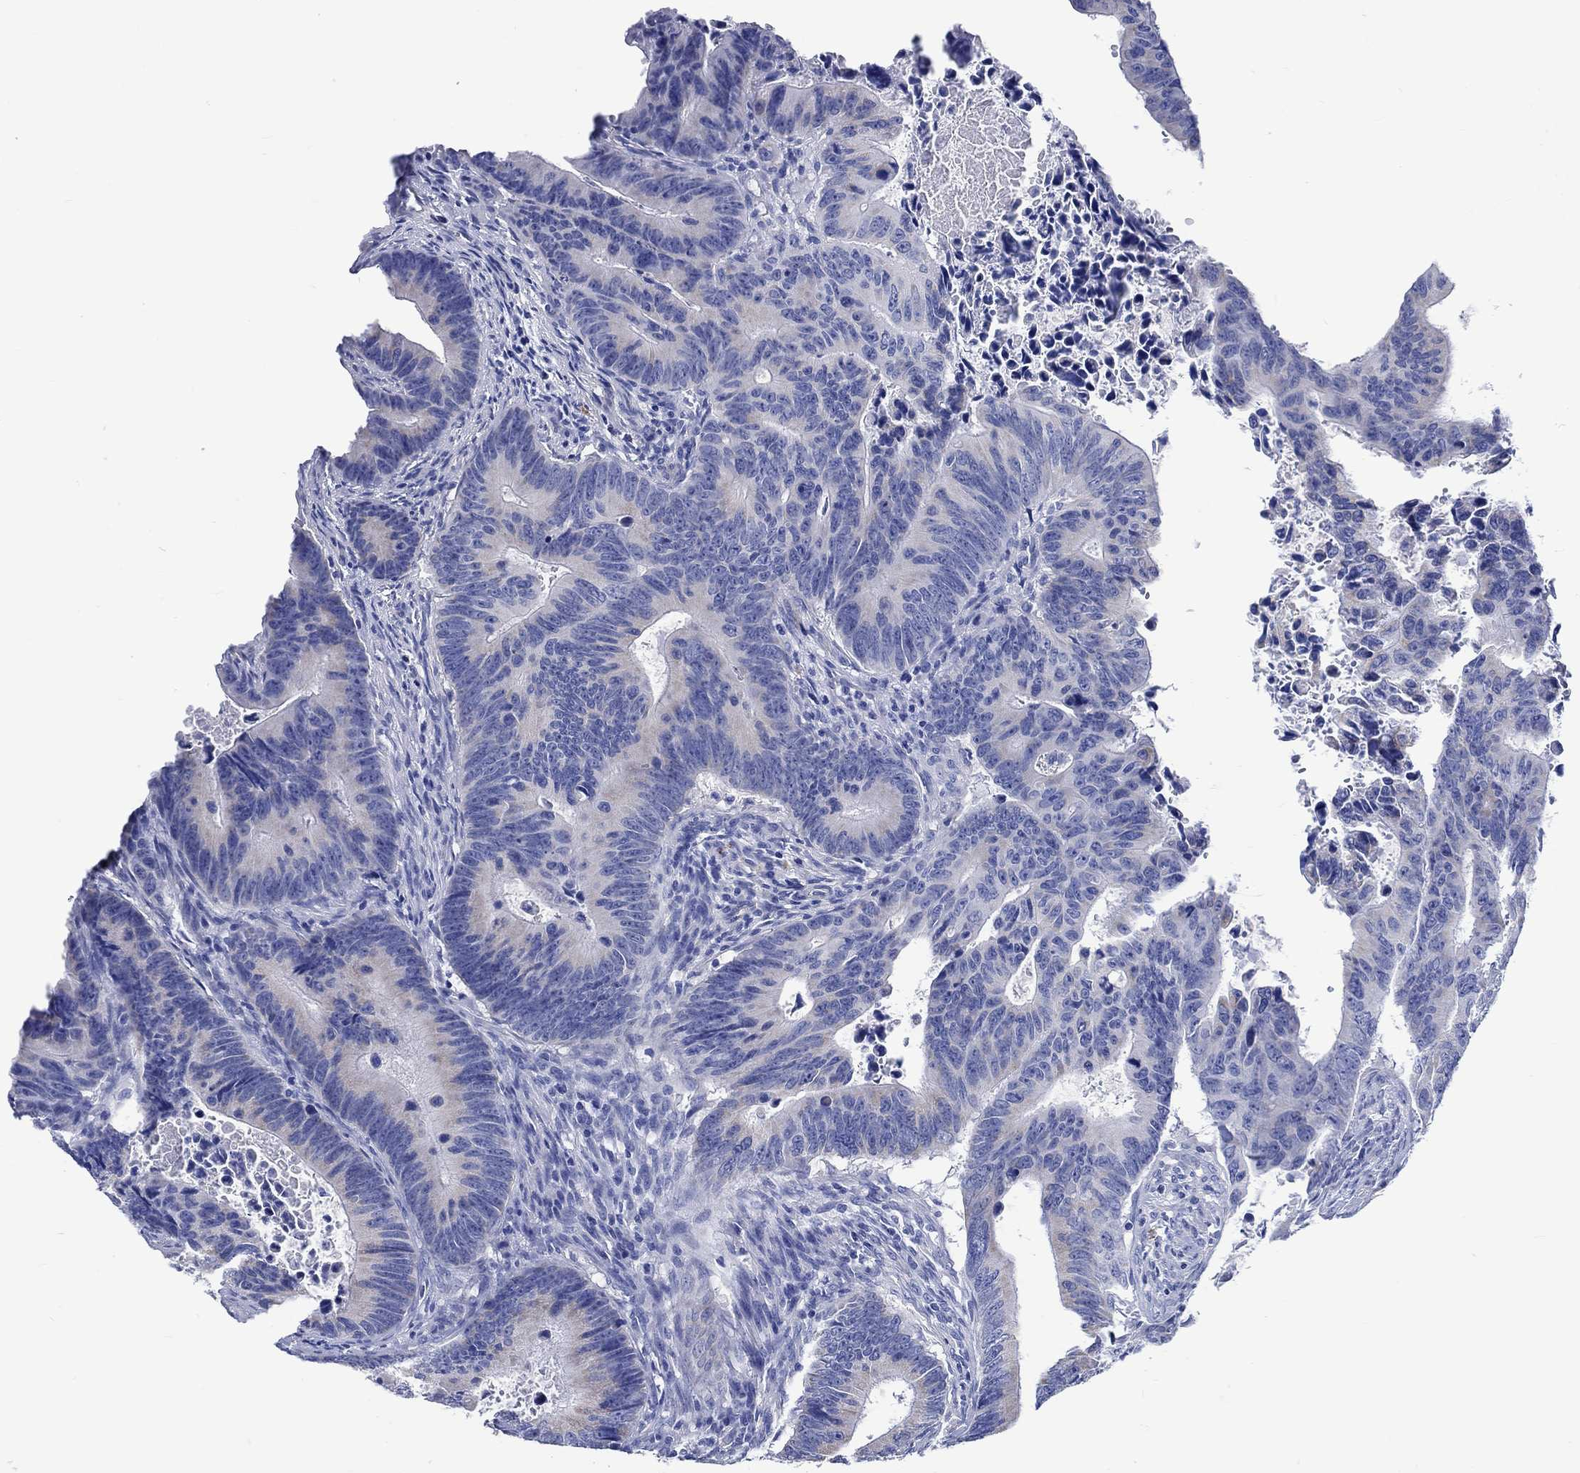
{"staining": {"intensity": "negative", "quantity": "none", "location": "none"}, "tissue": "colorectal cancer", "cell_type": "Tumor cells", "image_type": "cancer", "snomed": [{"axis": "morphology", "description": "Adenocarcinoma, NOS"}, {"axis": "topography", "description": "Colon"}], "caption": "This is a micrograph of IHC staining of colorectal cancer (adenocarcinoma), which shows no positivity in tumor cells.", "gene": "CPLX2", "patient": {"sex": "female", "age": 87}}